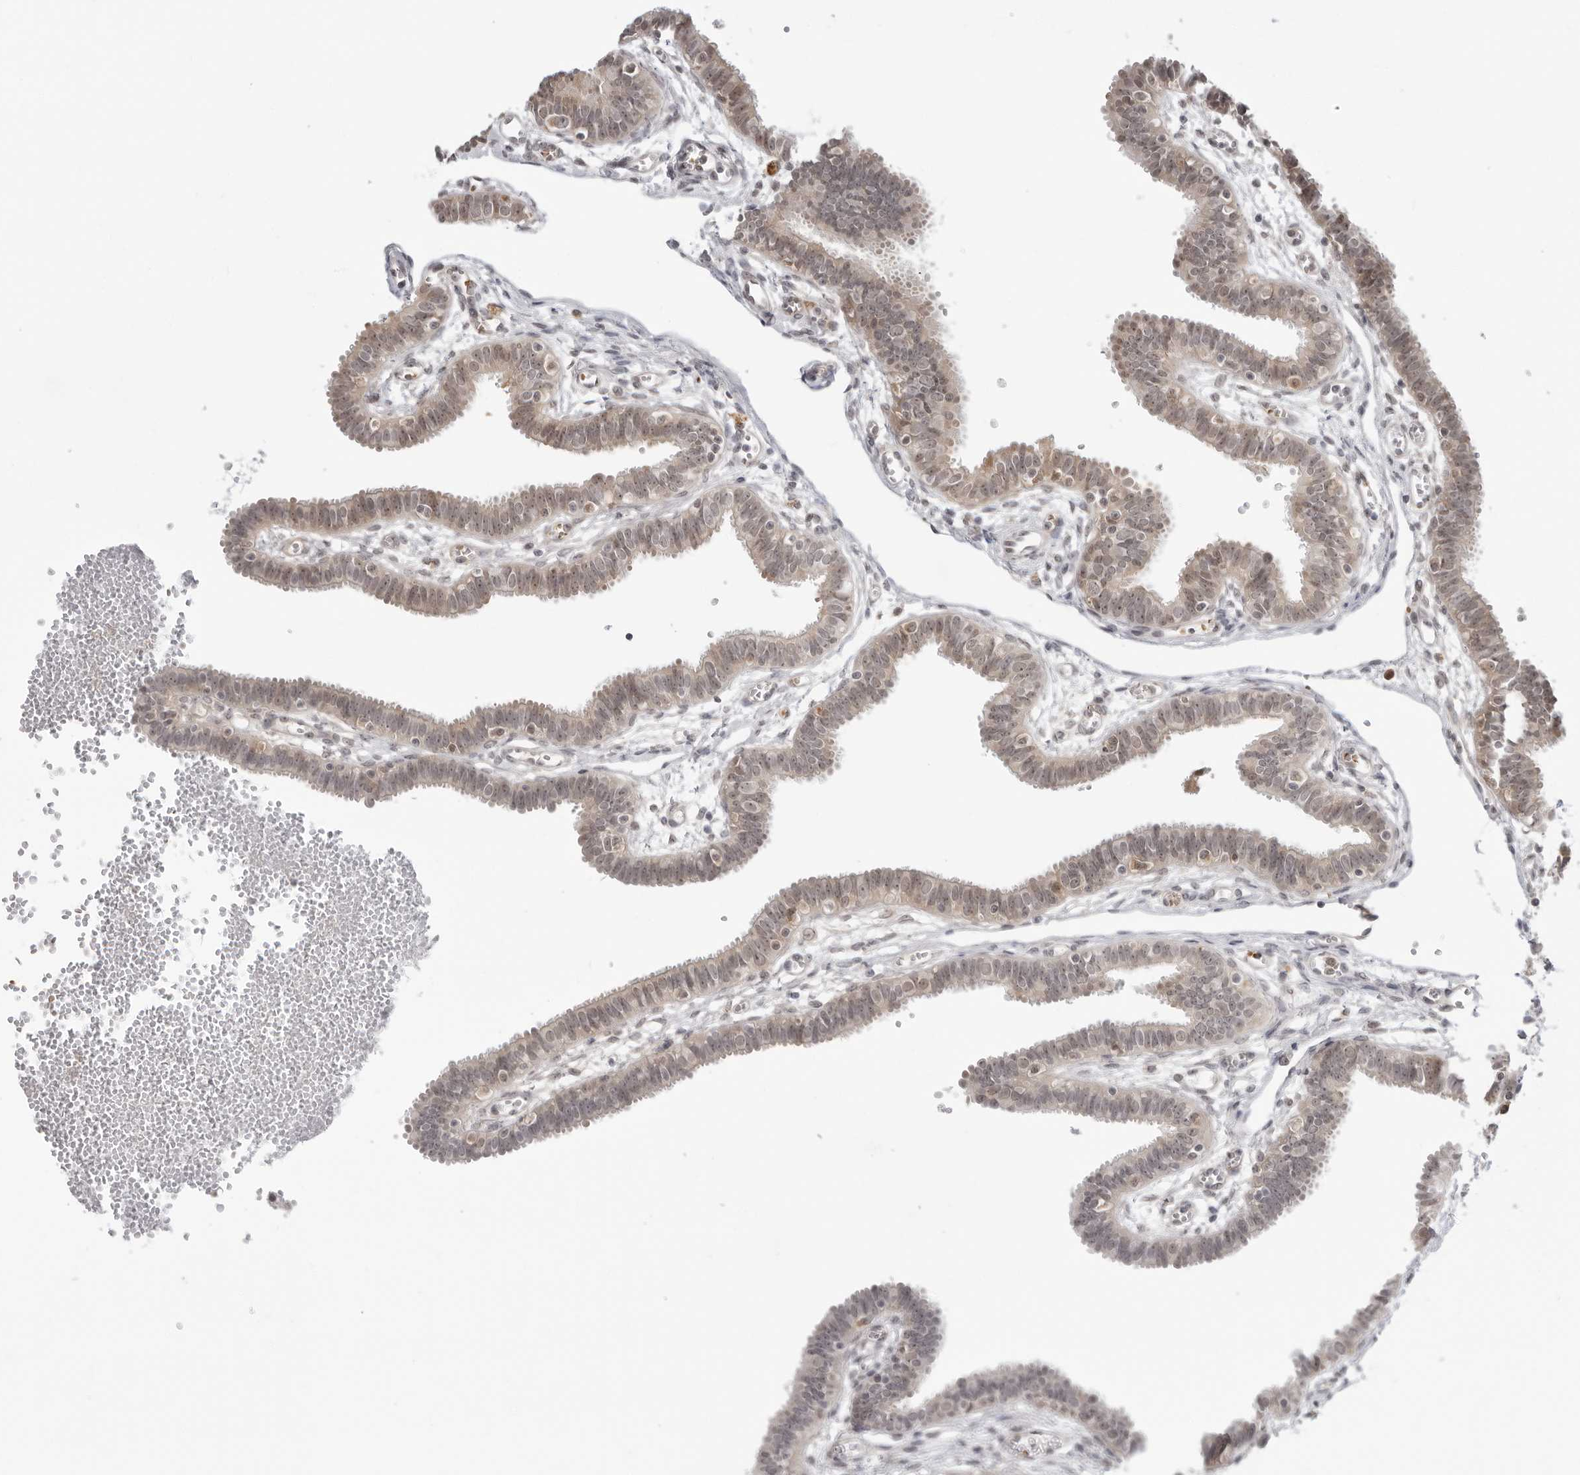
{"staining": {"intensity": "weak", "quantity": "25%-75%", "location": "cytoplasmic/membranous,nuclear"}, "tissue": "fallopian tube", "cell_type": "Glandular cells", "image_type": "normal", "snomed": [{"axis": "morphology", "description": "Normal tissue, NOS"}, {"axis": "topography", "description": "Fallopian tube"}, {"axis": "topography", "description": "Placenta"}], "caption": "Immunohistochemistry histopathology image of unremarkable human fallopian tube stained for a protein (brown), which shows low levels of weak cytoplasmic/membranous,nuclear staining in approximately 25%-75% of glandular cells.", "gene": "SUGCT", "patient": {"sex": "female", "age": 32}}